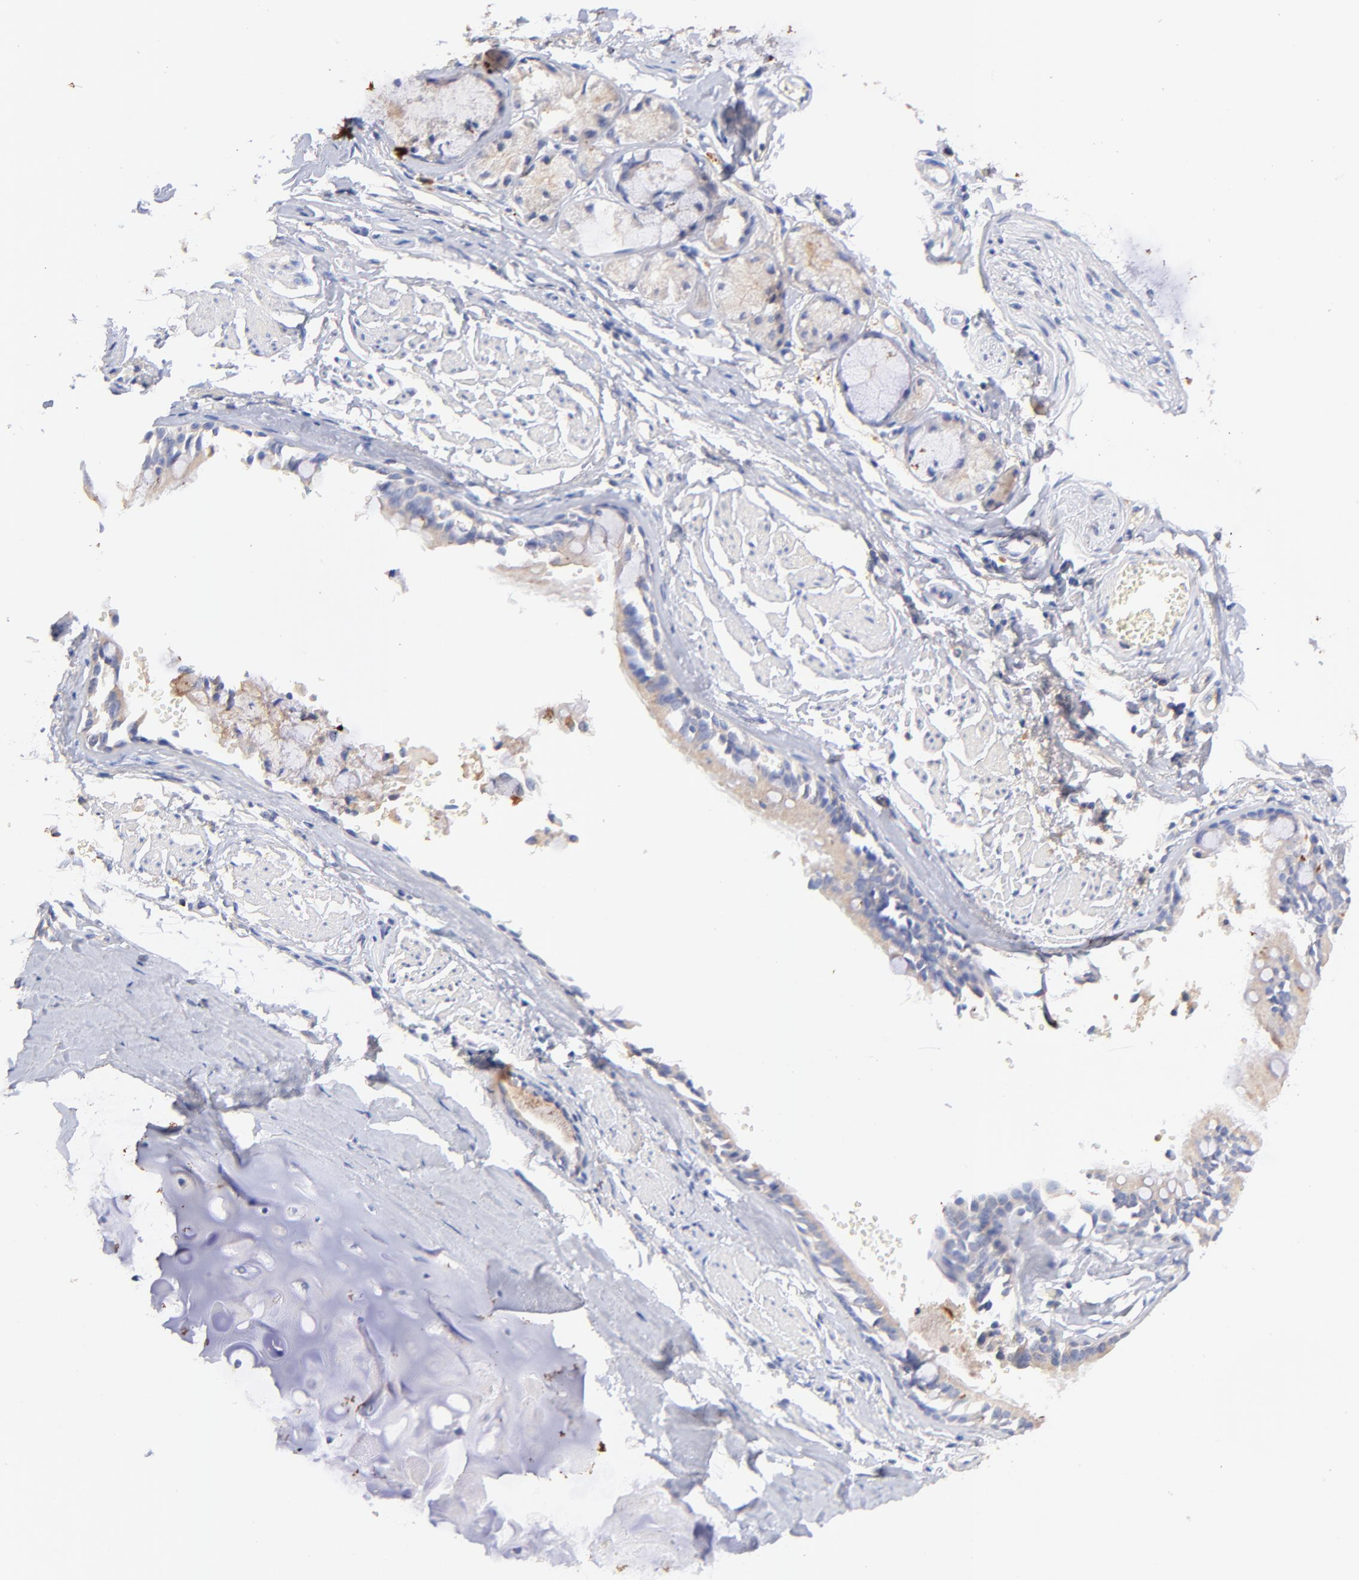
{"staining": {"intensity": "weak", "quantity": ">75%", "location": "cytoplasmic/membranous"}, "tissue": "bronchus", "cell_type": "Respiratory epithelial cells", "image_type": "normal", "snomed": [{"axis": "morphology", "description": "Normal tissue, NOS"}, {"axis": "topography", "description": "Bronchus"}, {"axis": "topography", "description": "Lung"}], "caption": "Immunohistochemical staining of benign bronchus demonstrates weak cytoplasmic/membranous protein positivity in about >75% of respiratory epithelial cells. The staining was performed using DAB to visualize the protein expression in brown, while the nuclei were stained in blue with hematoxylin (Magnification: 20x).", "gene": "IGLV7", "patient": {"sex": "female", "age": 56}}